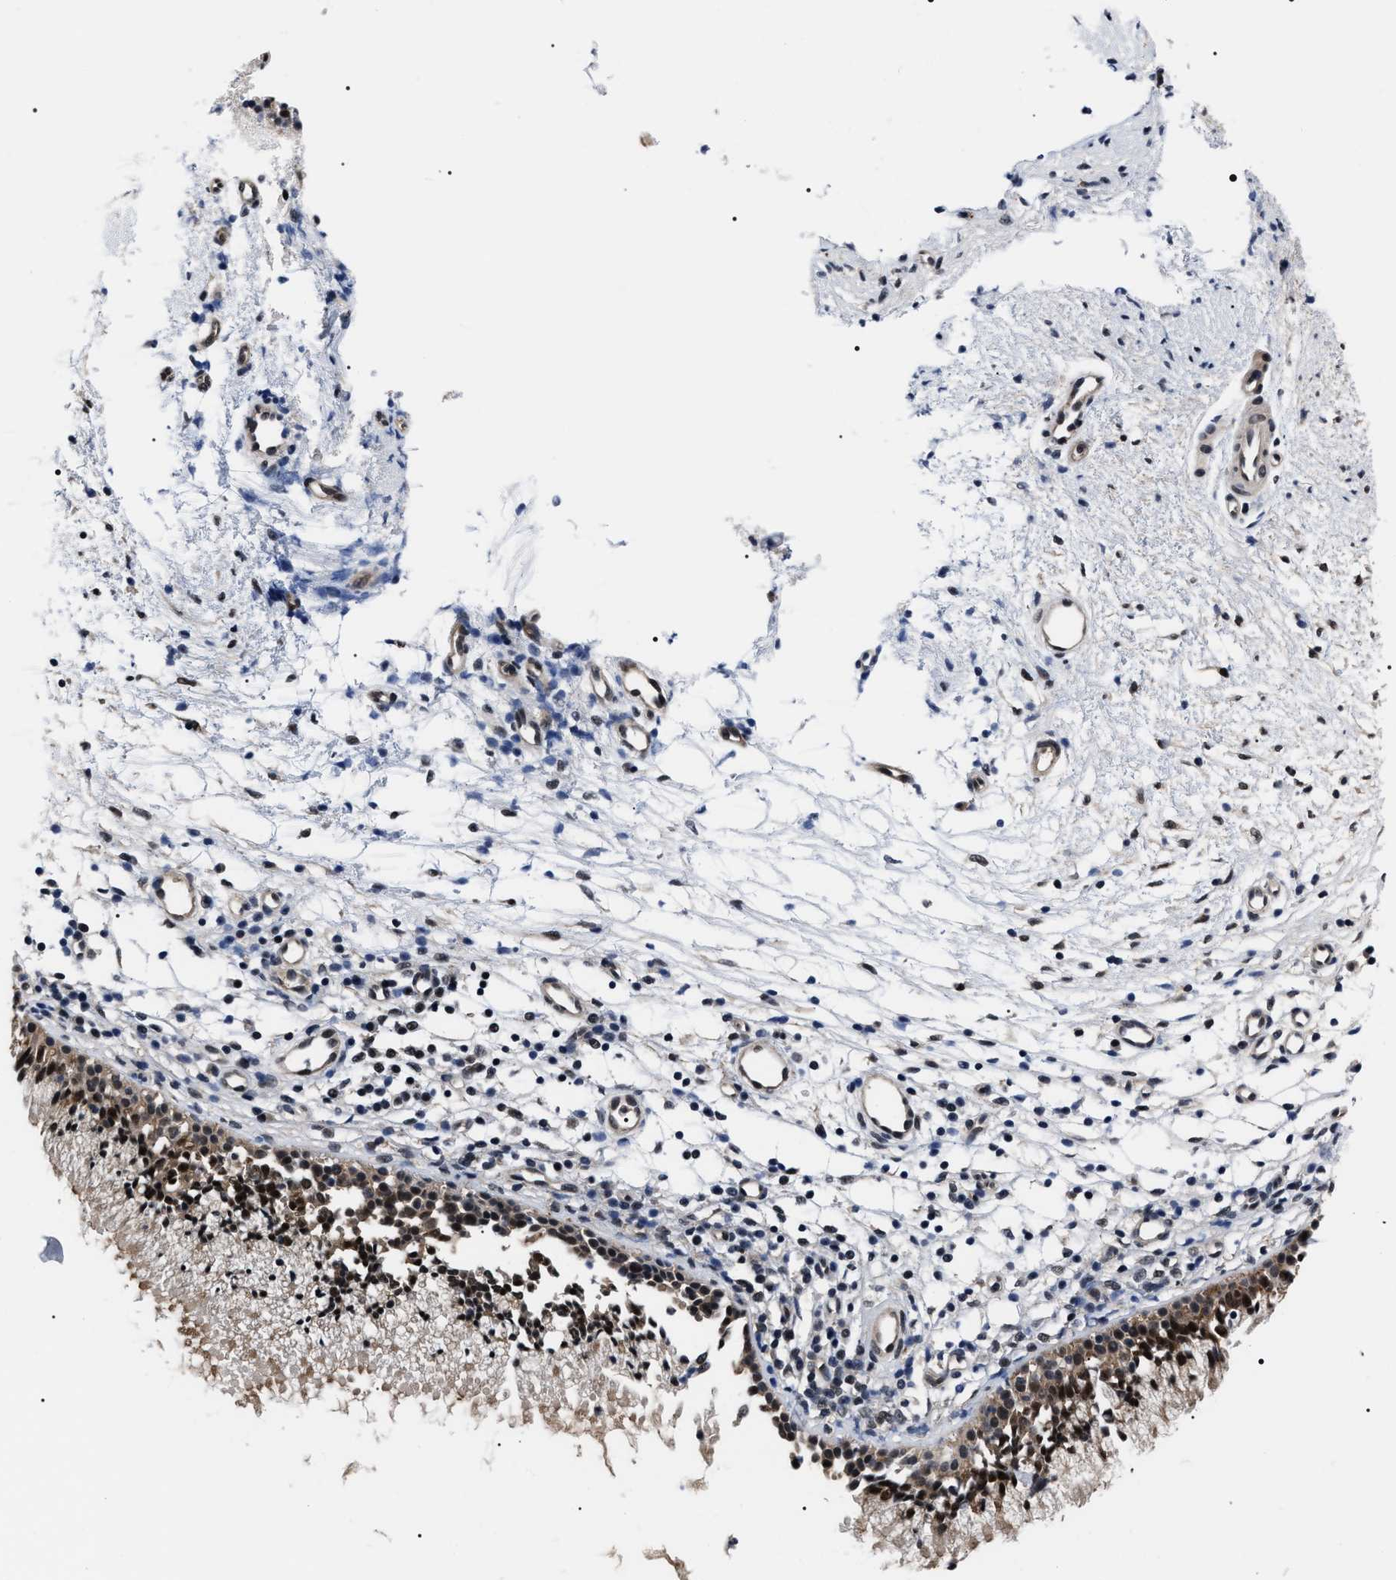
{"staining": {"intensity": "moderate", "quantity": ">75%", "location": "nuclear"}, "tissue": "nasopharynx", "cell_type": "Respiratory epithelial cells", "image_type": "normal", "snomed": [{"axis": "morphology", "description": "Normal tissue, NOS"}, {"axis": "topography", "description": "Nasopharynx"}], "caption": "Respiratory epithelial cells exhibit medium levels of moderate nuclear staining in approximately >75% of cells in unremarkable nasopharynx.", "gene": "CSNK2A1", "patient": {"sex": "male", "age": 21}}